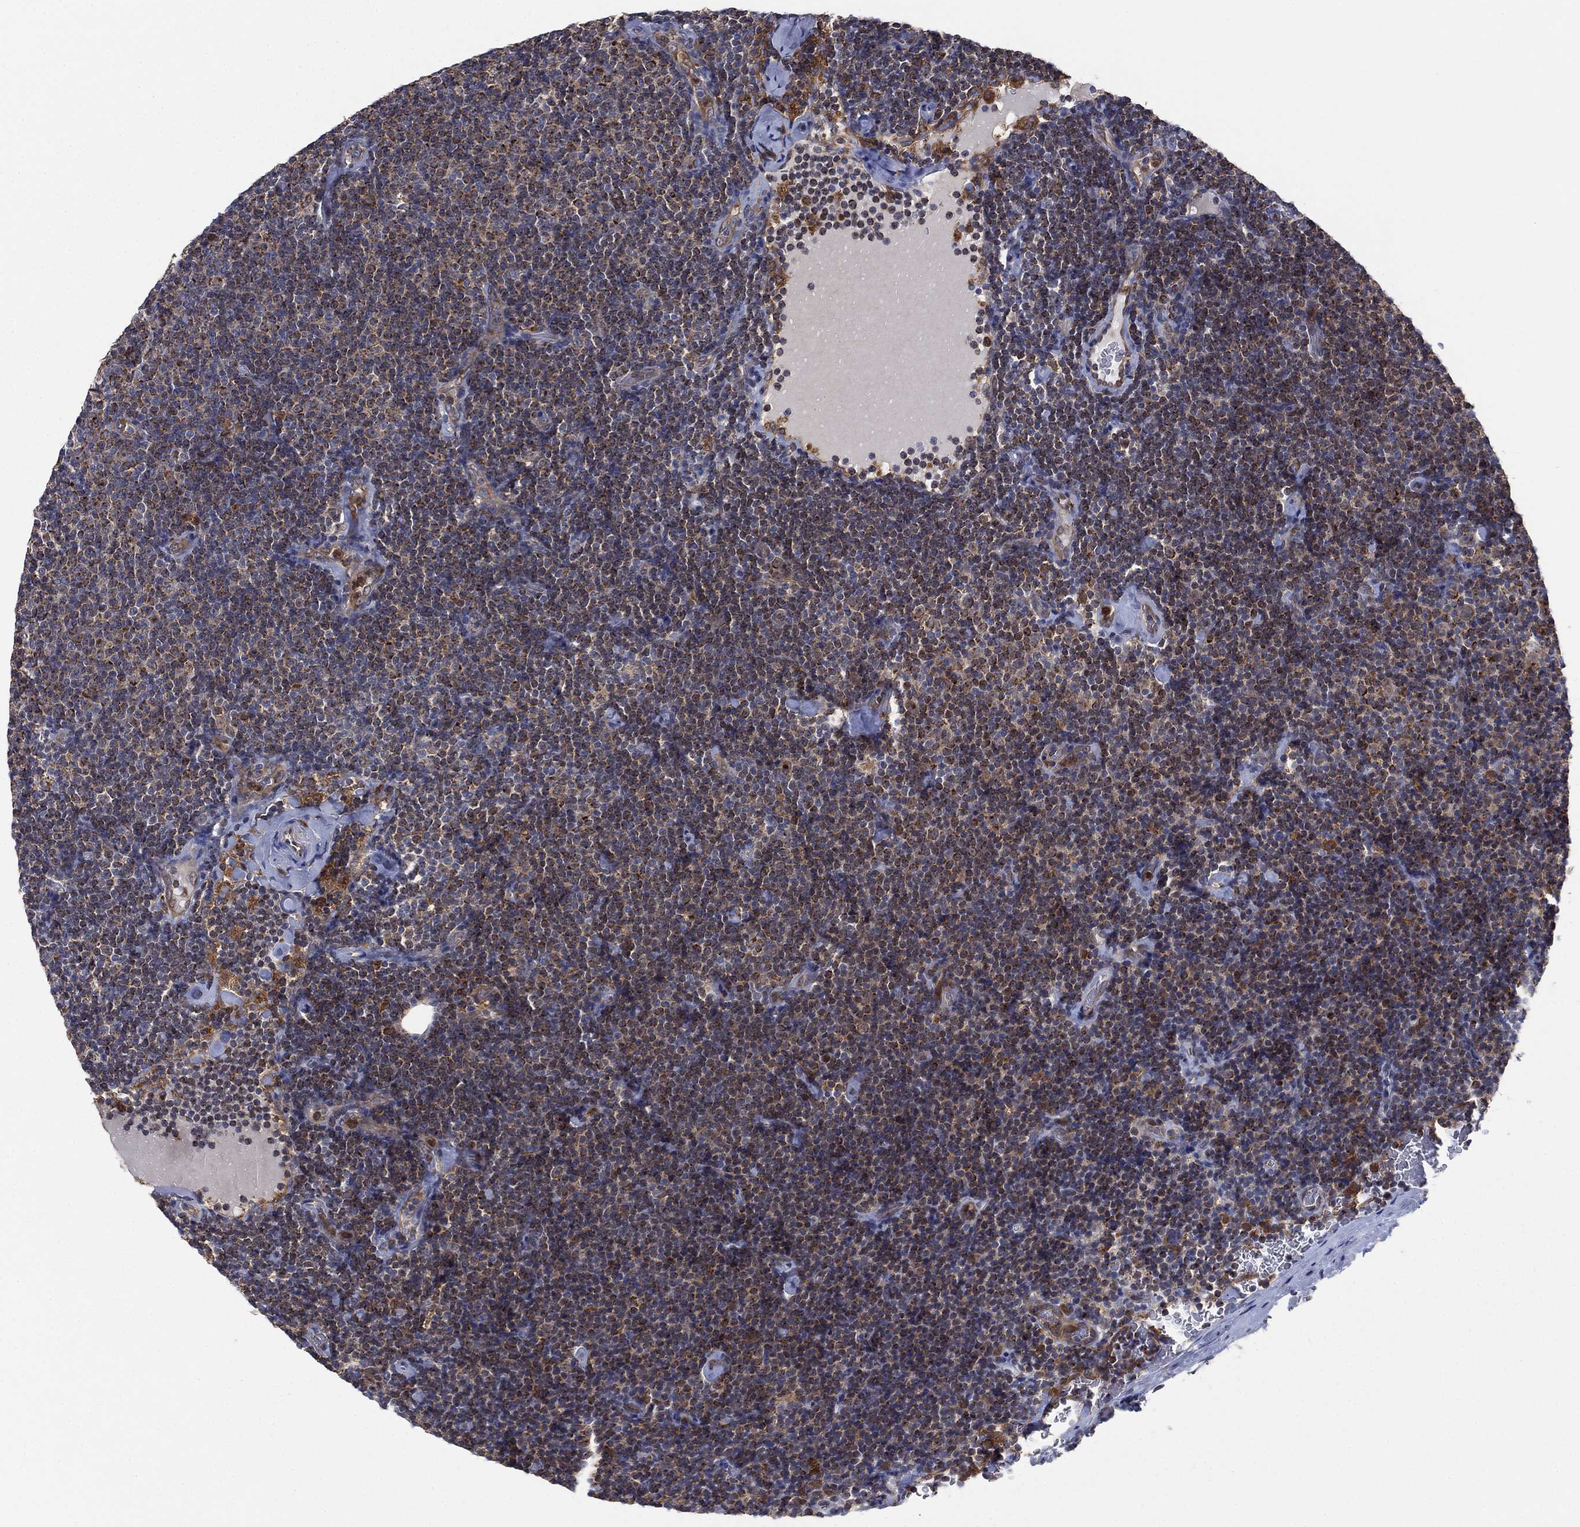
{"staining": {"intensity": "moderate", "quantity": ">75%", "location": "cytoplasmic/membranous"}, "tissue": "lymphoma", "cell_type": "Tumor cells", "image_type": "cancer", "snomed": [{"axis": "morphology", "description": "Malignant lymphoma, non-Hodgkin's type, Low grade"}, {"axis": "topography", "description": "Lymph node"}], "caption": "The immunohistochemical stain highlights moderate cytoplasmic/membranous staining in tumor cells of lymphoma tissue. Using DAB (3,3'-diaminobenzidine) (brown) and hematoxylin (blue) stains, captured at high magnification using brightfield microscopy.", "gene": "FES", "patient": {"sex": "male", "age": 81}}